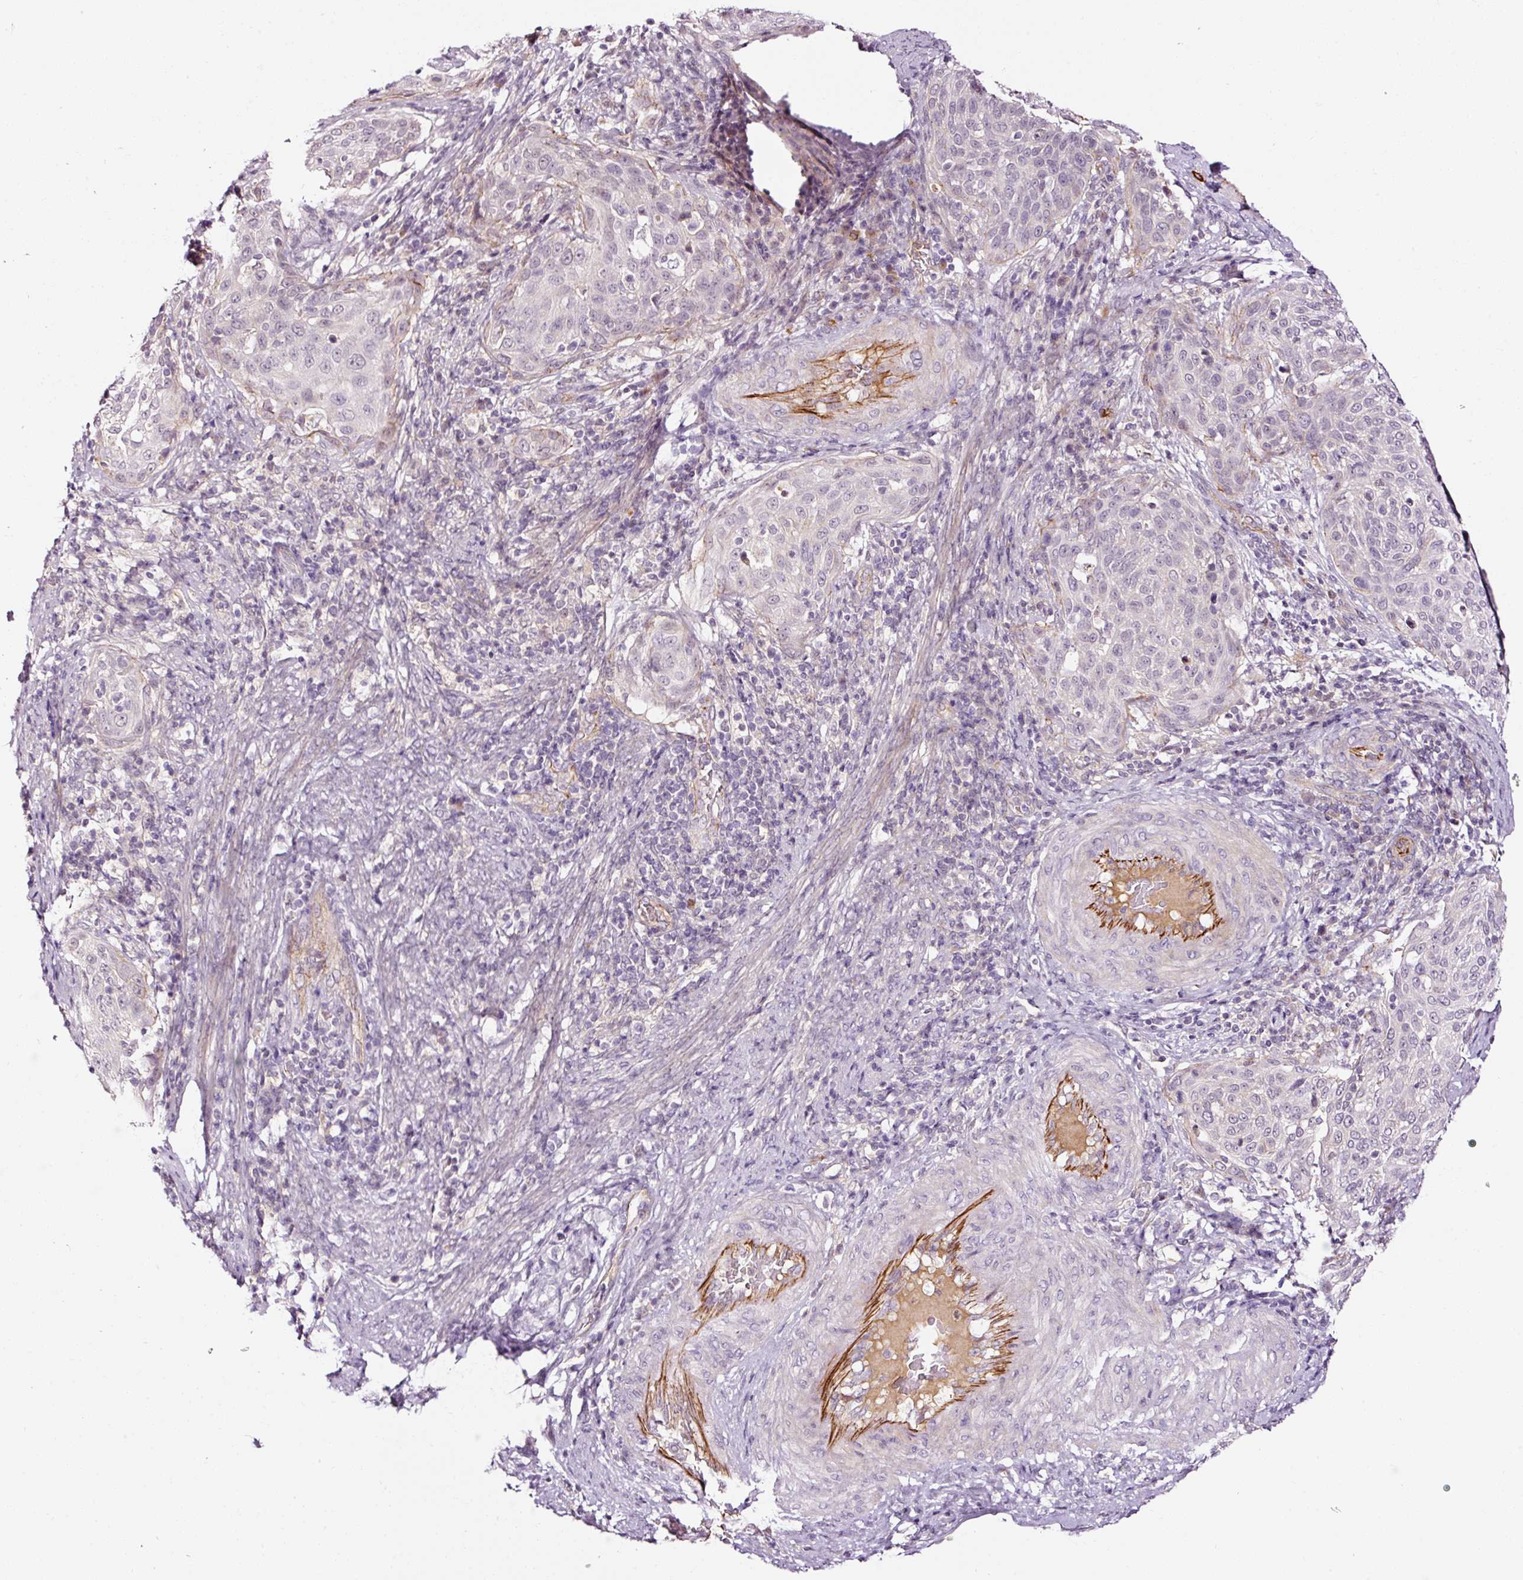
{"staining": {"intensity": "negative", "quantity": "none", "location": "none"}, "tissue": "cervical cancer", "cell_type": "Tumor cells", "image_type": "cancer", "snomed": [{"axis": "morphology", "description": "Squamous cell carcinoma, NOS"}, {"axis": "topography", "description": "Cervix"}], "caption": "Image shows no protein positivity in tumor cells of squamous cell carcinoma (cervical) tissue.", "gene": "ABCB4", "patient": {"sex": "female", "age": 31}}